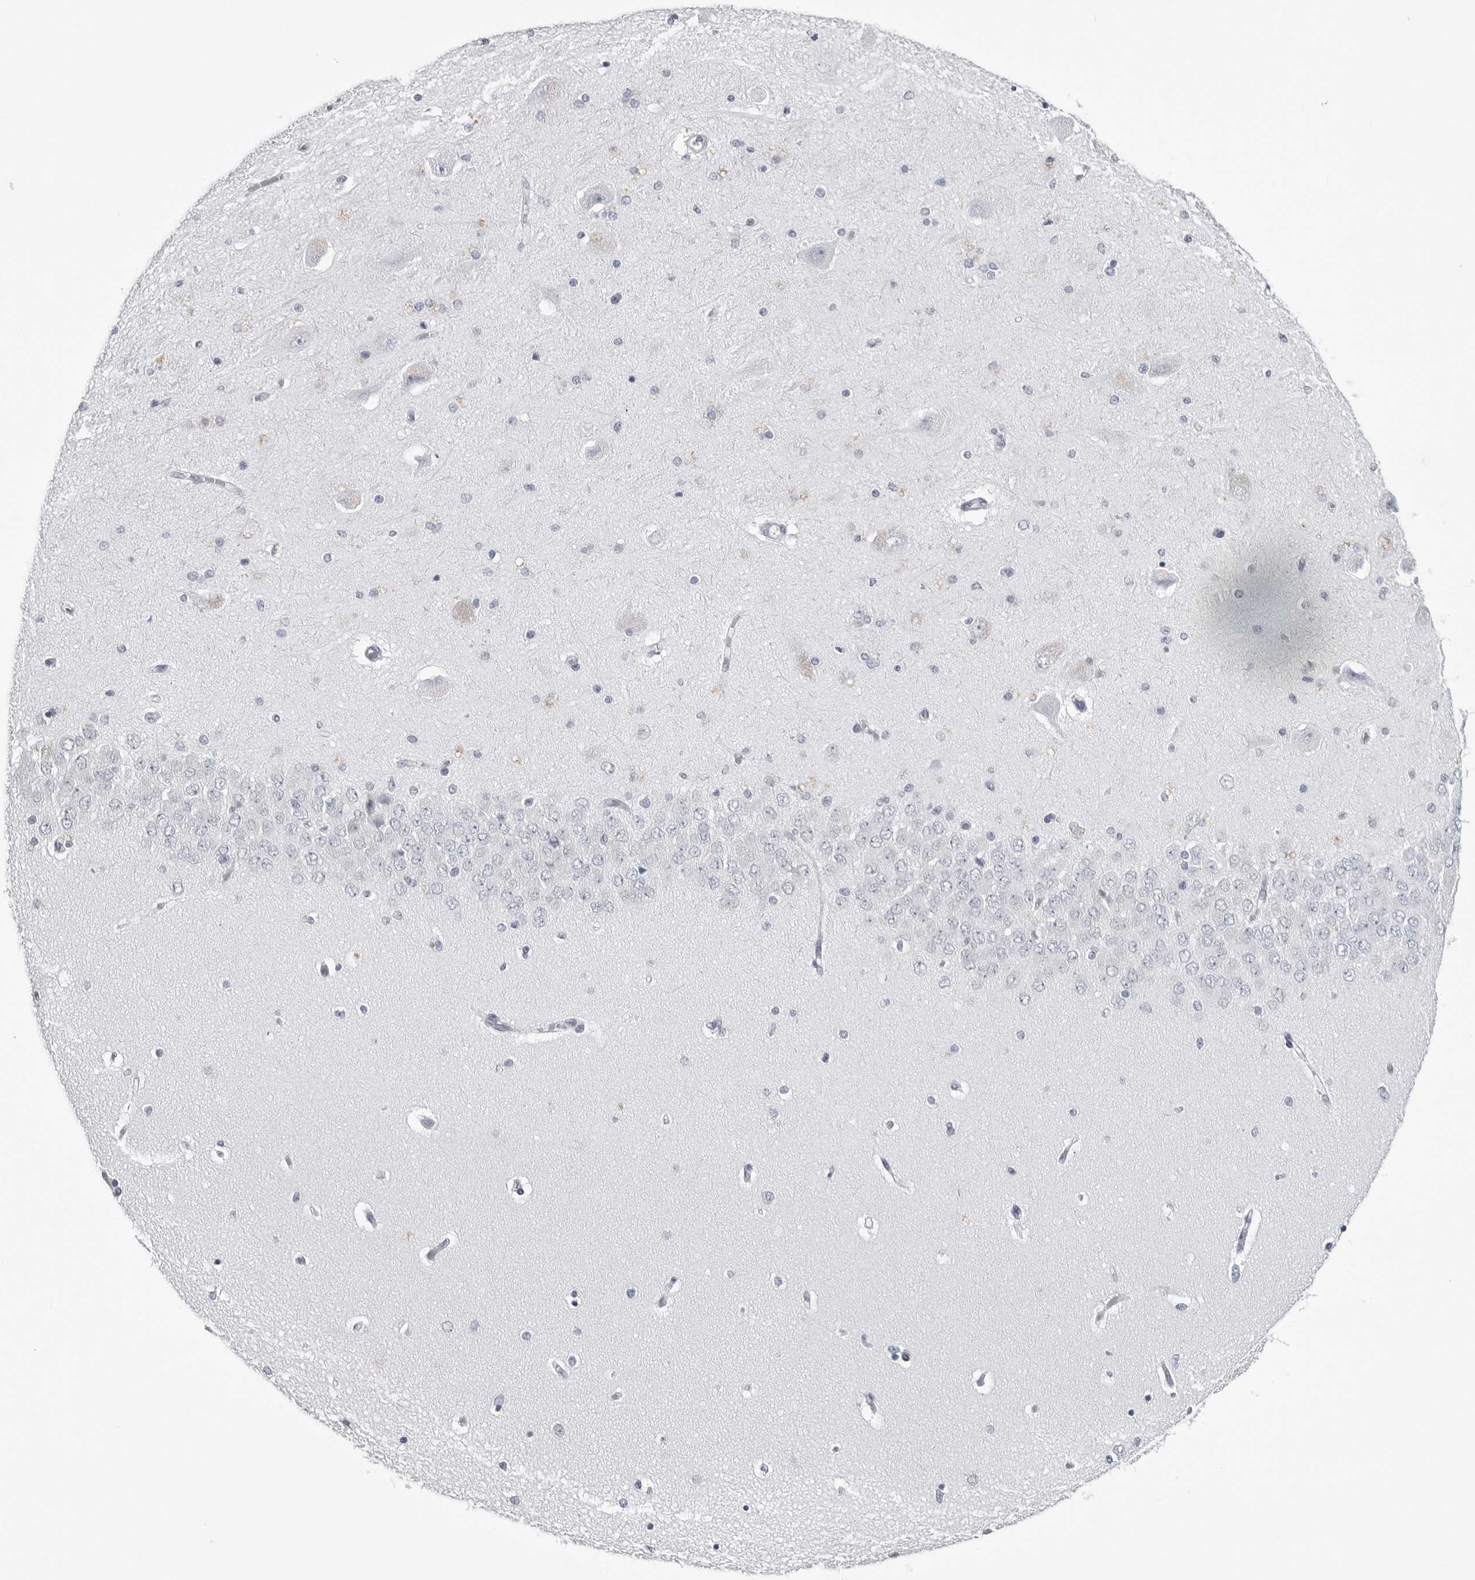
{"staining": {"intensity": "negative", "quantity": "none", "location": "none"}, "tissue": "hippocampus", "cell_type": "Glial cells", "image_type": "normal", "snomed": [{"axis": "morphology", "description": "Normal tissue, NOS"}, {"axis": "topography", "description": "Hippocampus"}], "caption": "Immunohistochemistry of normal hippocampus demonstrates no staining in glial cells.", "gene": "COL26A1", "patient": {"sex": "female", "age": 54}}